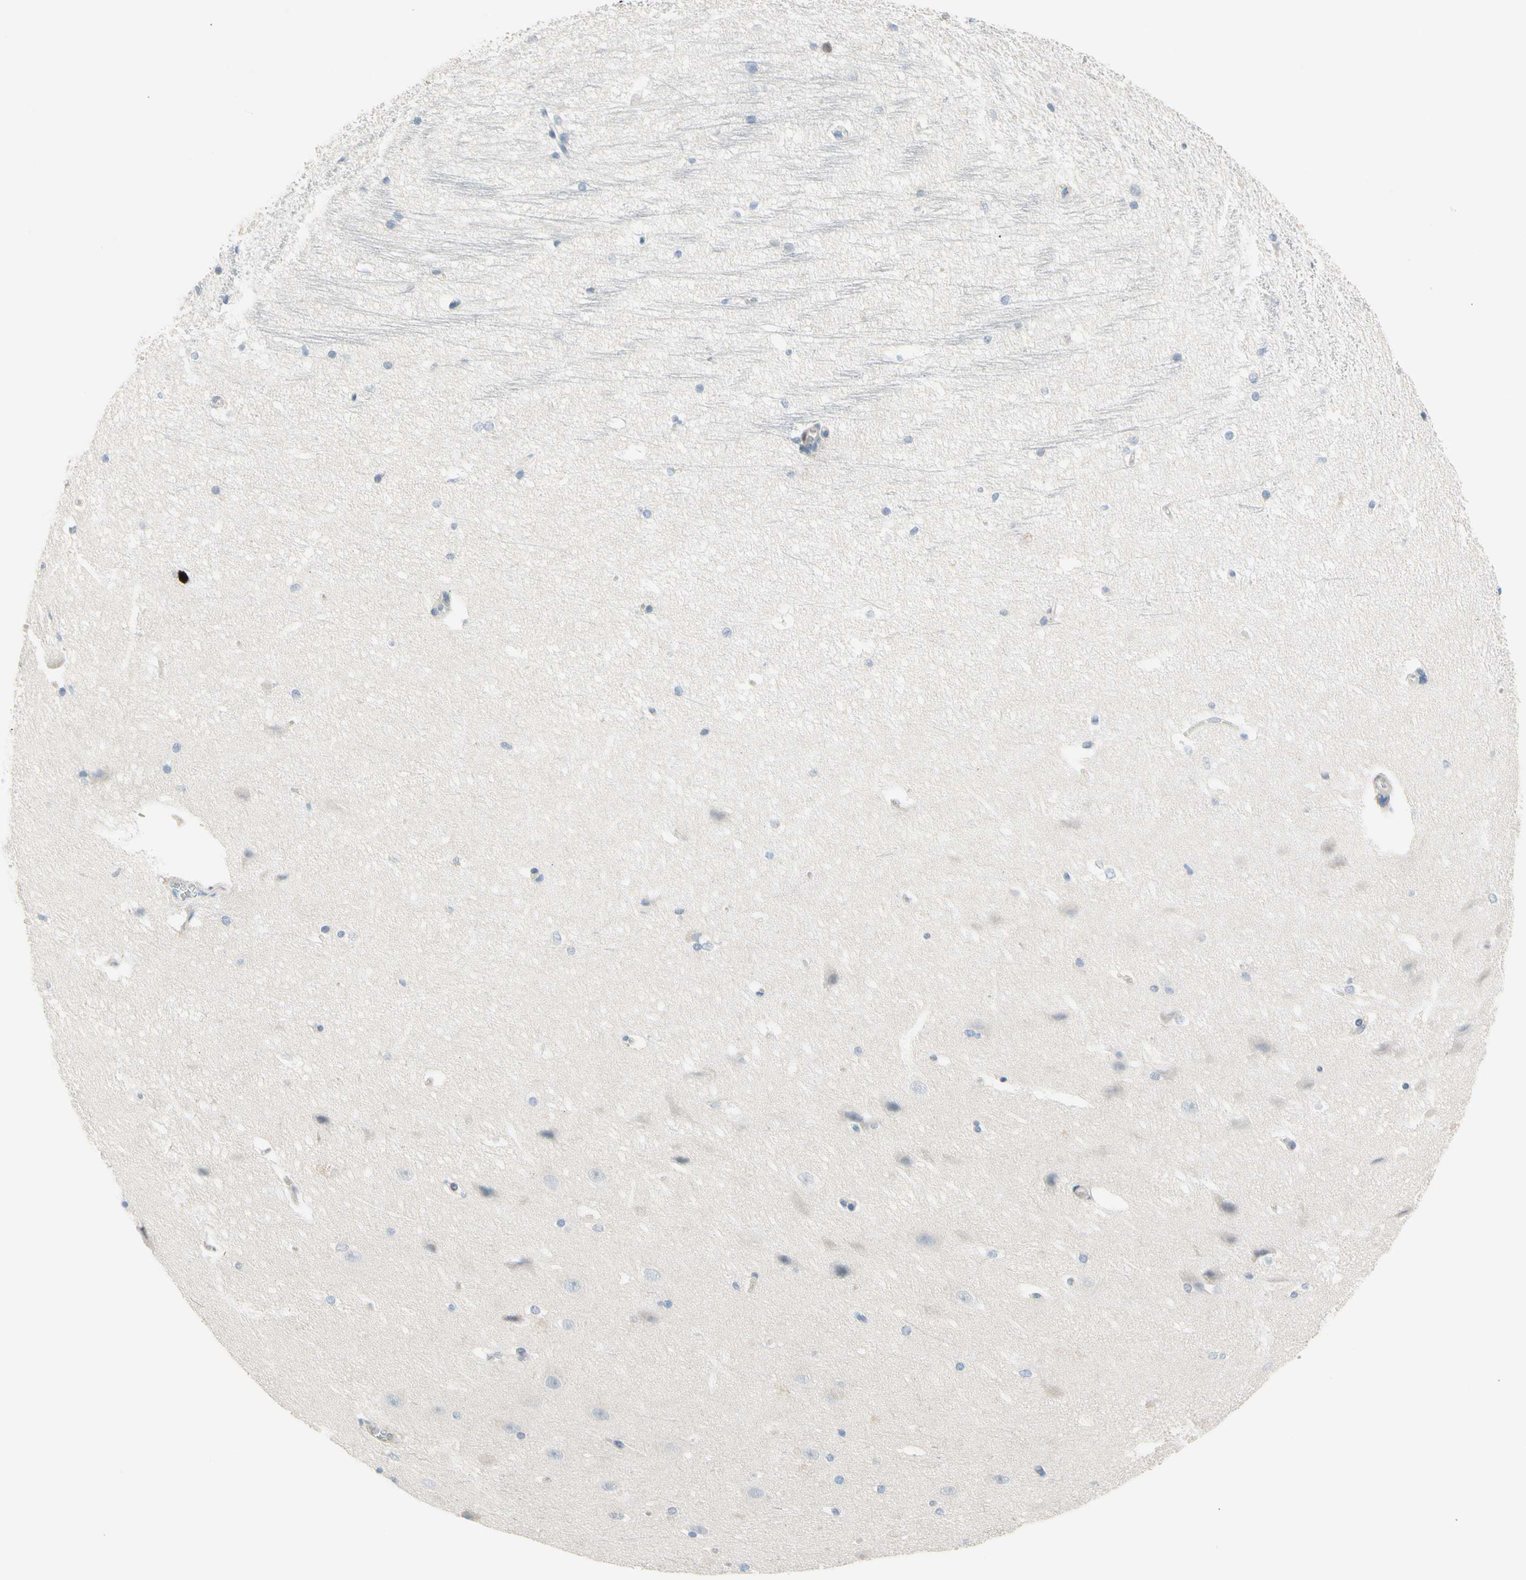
{"staining": {"intensity": "negative", "quantity": "none", "location": "none"}, "tissue": "hippocampus", "cell_type": "Glial cells", "image_type": "normal", "snomed": [{"axis": "morphology", "description": "Normal tissue, NOS"}, {"axis": "topography", "description": "Hippocampus"}], "caption": "Immunohistochemistry histopathology image of unremarkable hippocampus: hippocampus stained with DAB (3,3'-diaminobenzidine) shows no significant protein positivity in glial cells. (DAB immunohistochemistry (IHC), high magnification).", "gene": "TRAF5", "patient": {"sex": "female", "age": 19}}